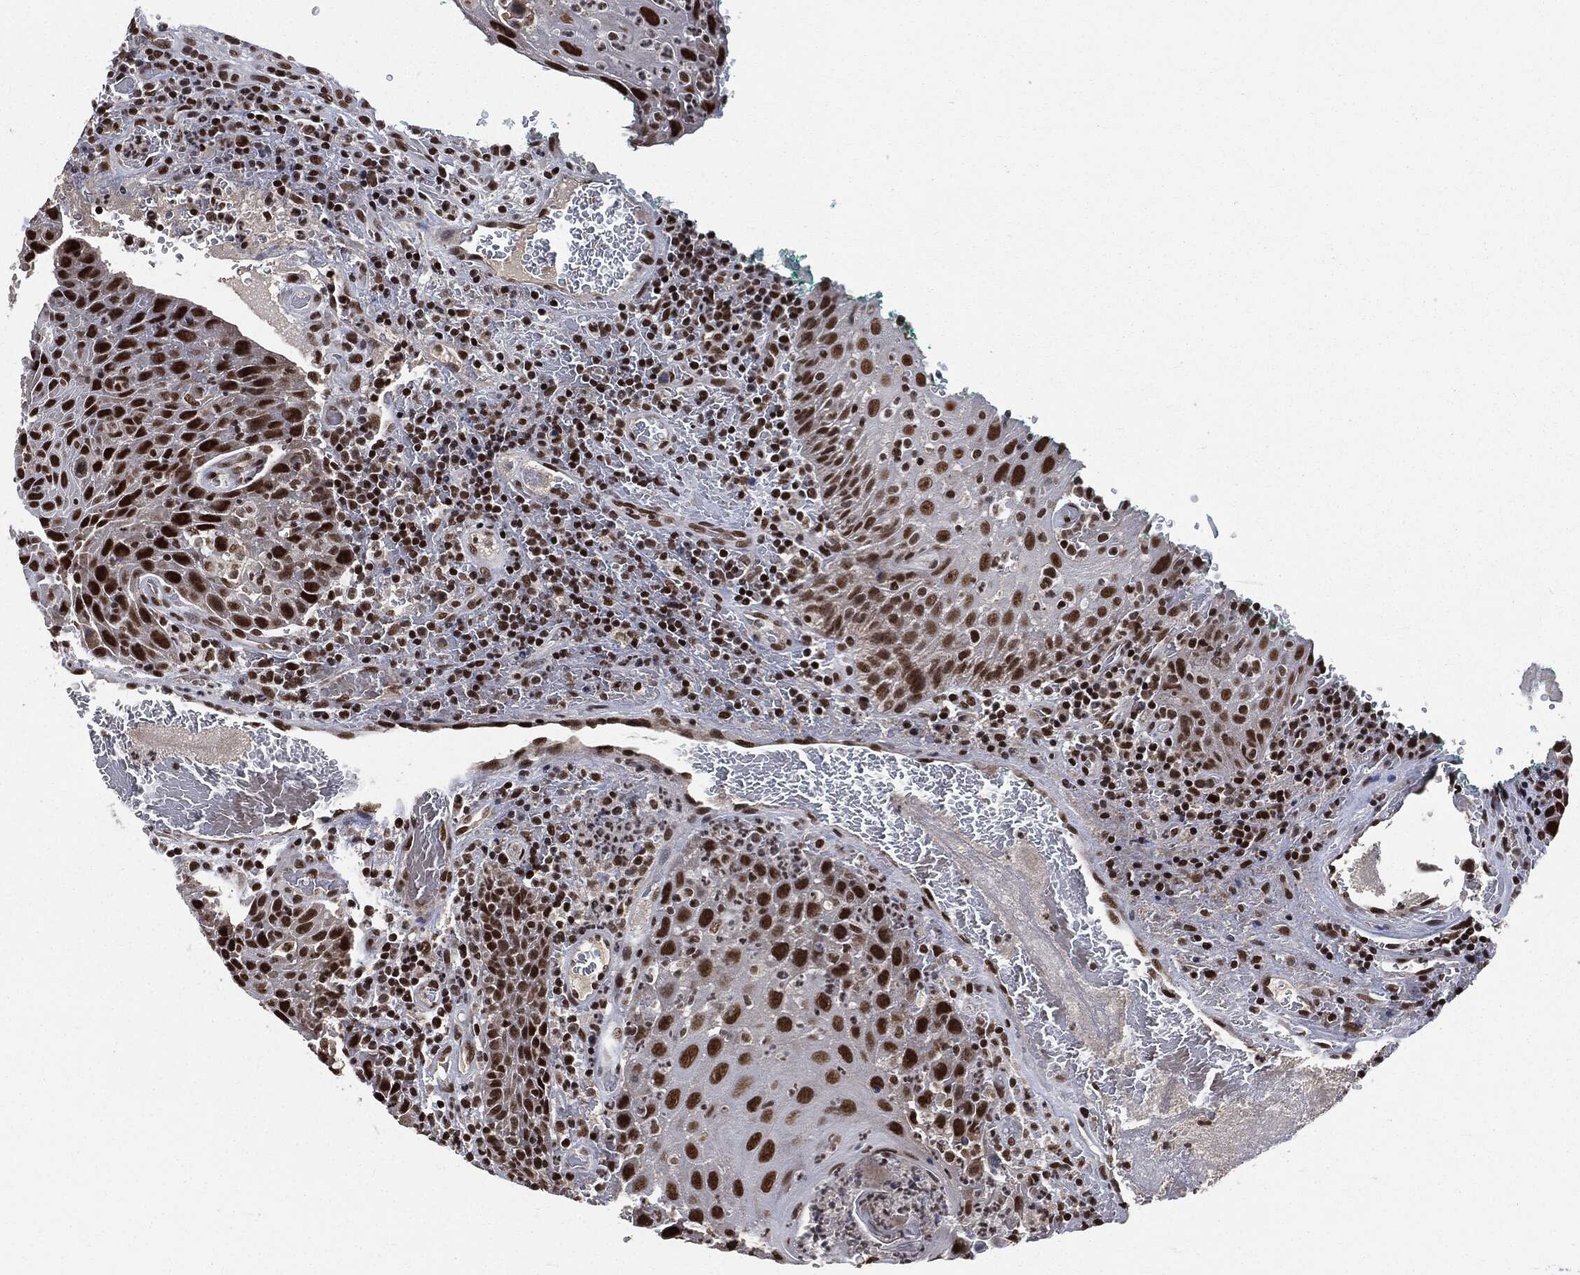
{"staining": {"intensity": "strong", "quantity": ">75%", "location": "nuclear"}, "tissue": "head and neck cancer", "cell_type": "Tumor cells", "image_type": "cancer", "snomed": [{"axis": "morphology", "description": "Squamous cell carcinoma, NOS"}, {"axis": "topography", "description": "Head-Neck"}], "caption": "Human head and neck cancer stained with a protein marker exhibits strong staining in tumor cells.", "gene": "DPH2", "patient": {"sex": "male", "age": 69}}